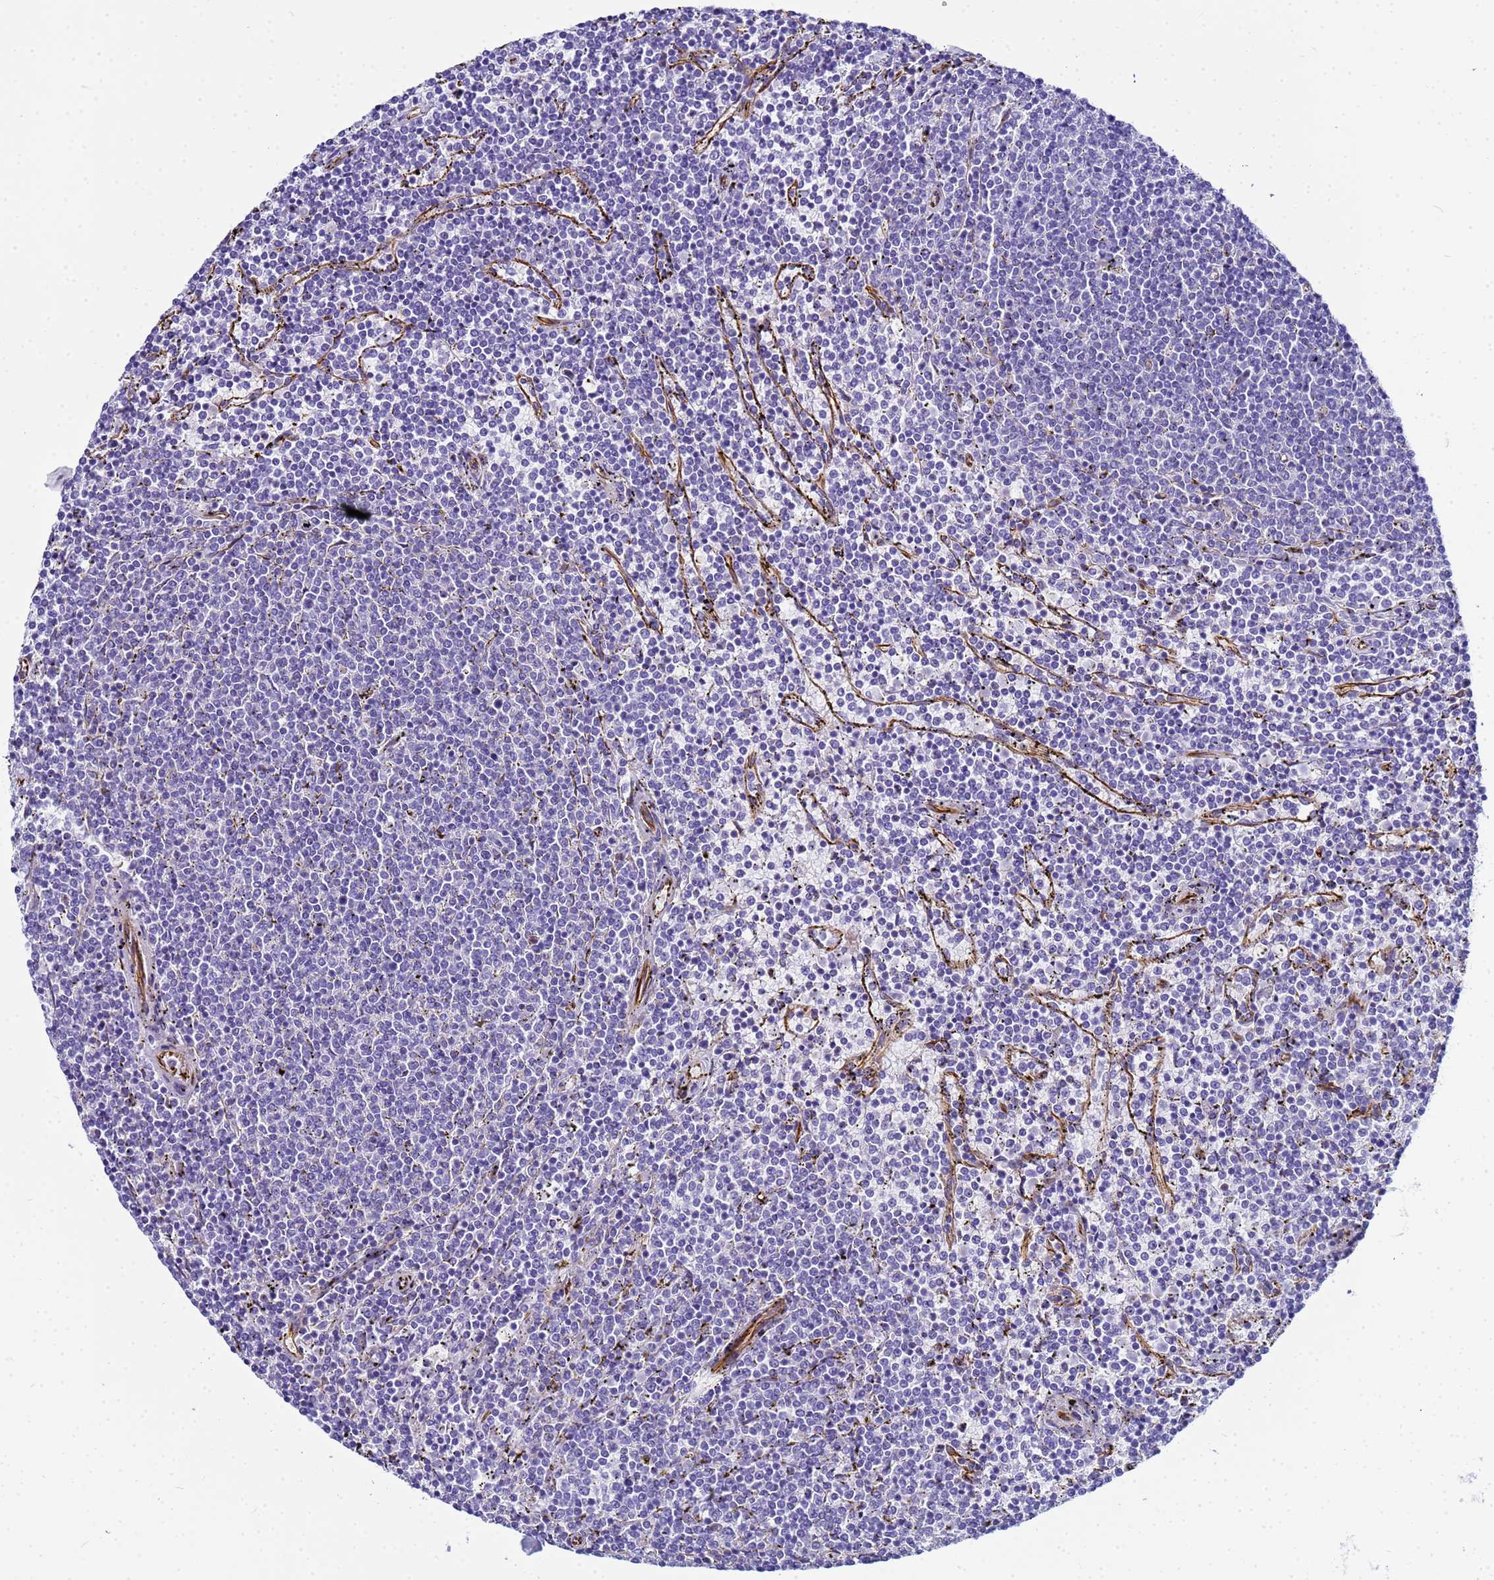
{"staining": {"intensity": "negative", "quantity": "none", "location": "none"}, "tissue": "lymphoma", "cell_type": "Tumor cells", "image_type": "cancer", "snomed": [{"axis": "morphology", "description": "Malignant lymphoma, non-Hodgkin's type, Low grade"}, {"axis": "topography", "description": "Spleen"}], "caption": "IHC of human malignant lymphoma, non-Hodgkin's type (low-grade) reveals no positivity in tumor cells.", "gene": "UBXN2B", "patient": {"sex": "female", "age": 50}}